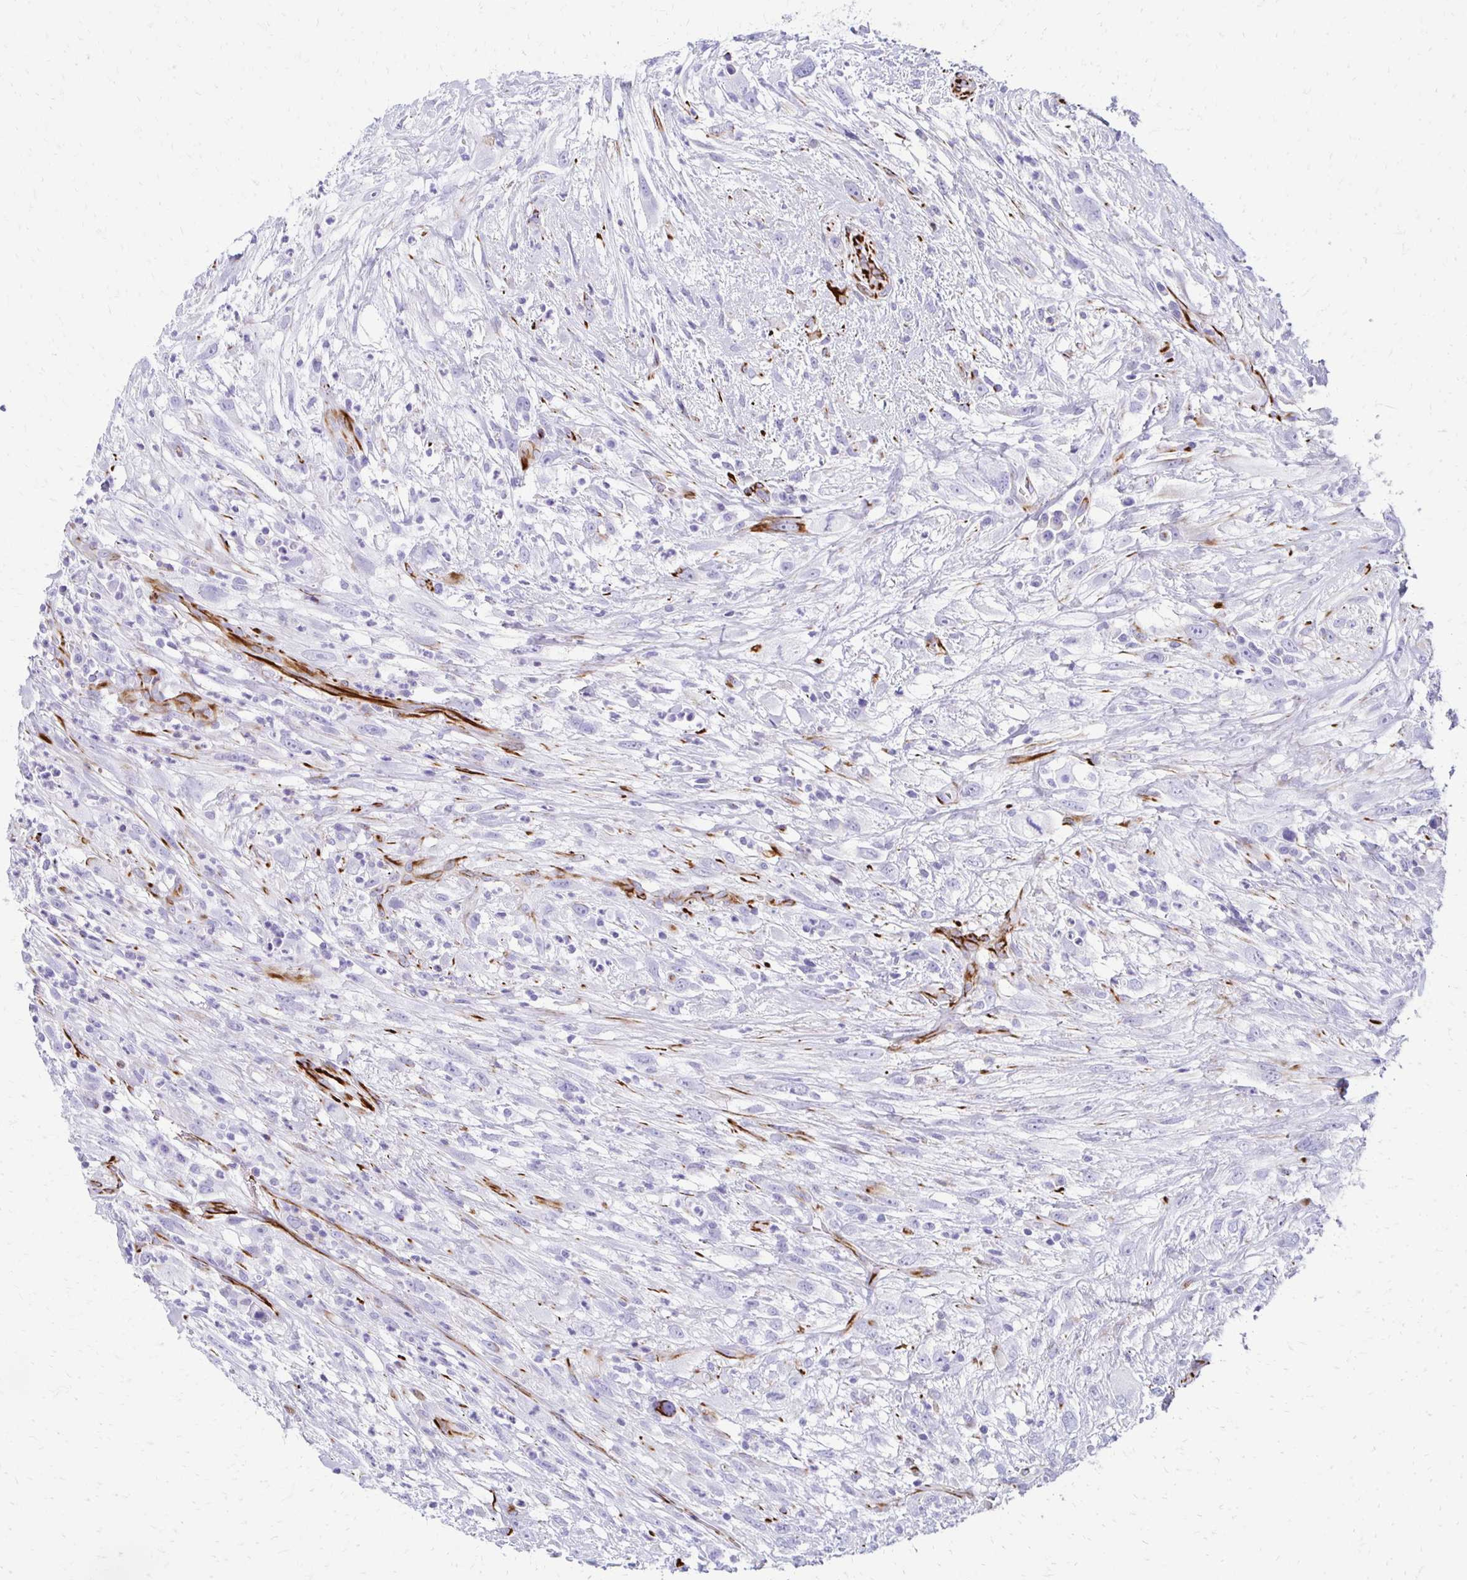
{"staining": {"intensity": "negative", "quantity": "none", "location": "none"}, "tissue": "head and neck cancer", "cell_type": "Tumor cells", "image_type": "cancer", "snomed": [{"axis": "morphology", "description": "Squamous cell carcinoma, NOS"}, {"axis": "topography", "description": "Head-Neck"}], "caption": "This is an IHC histopathology image of human squamous cell carcinoma (head and neck). There is no expression in tumor cells.", "gene": "TMEM54", "patient": {"sex": "male", "age": 65}}